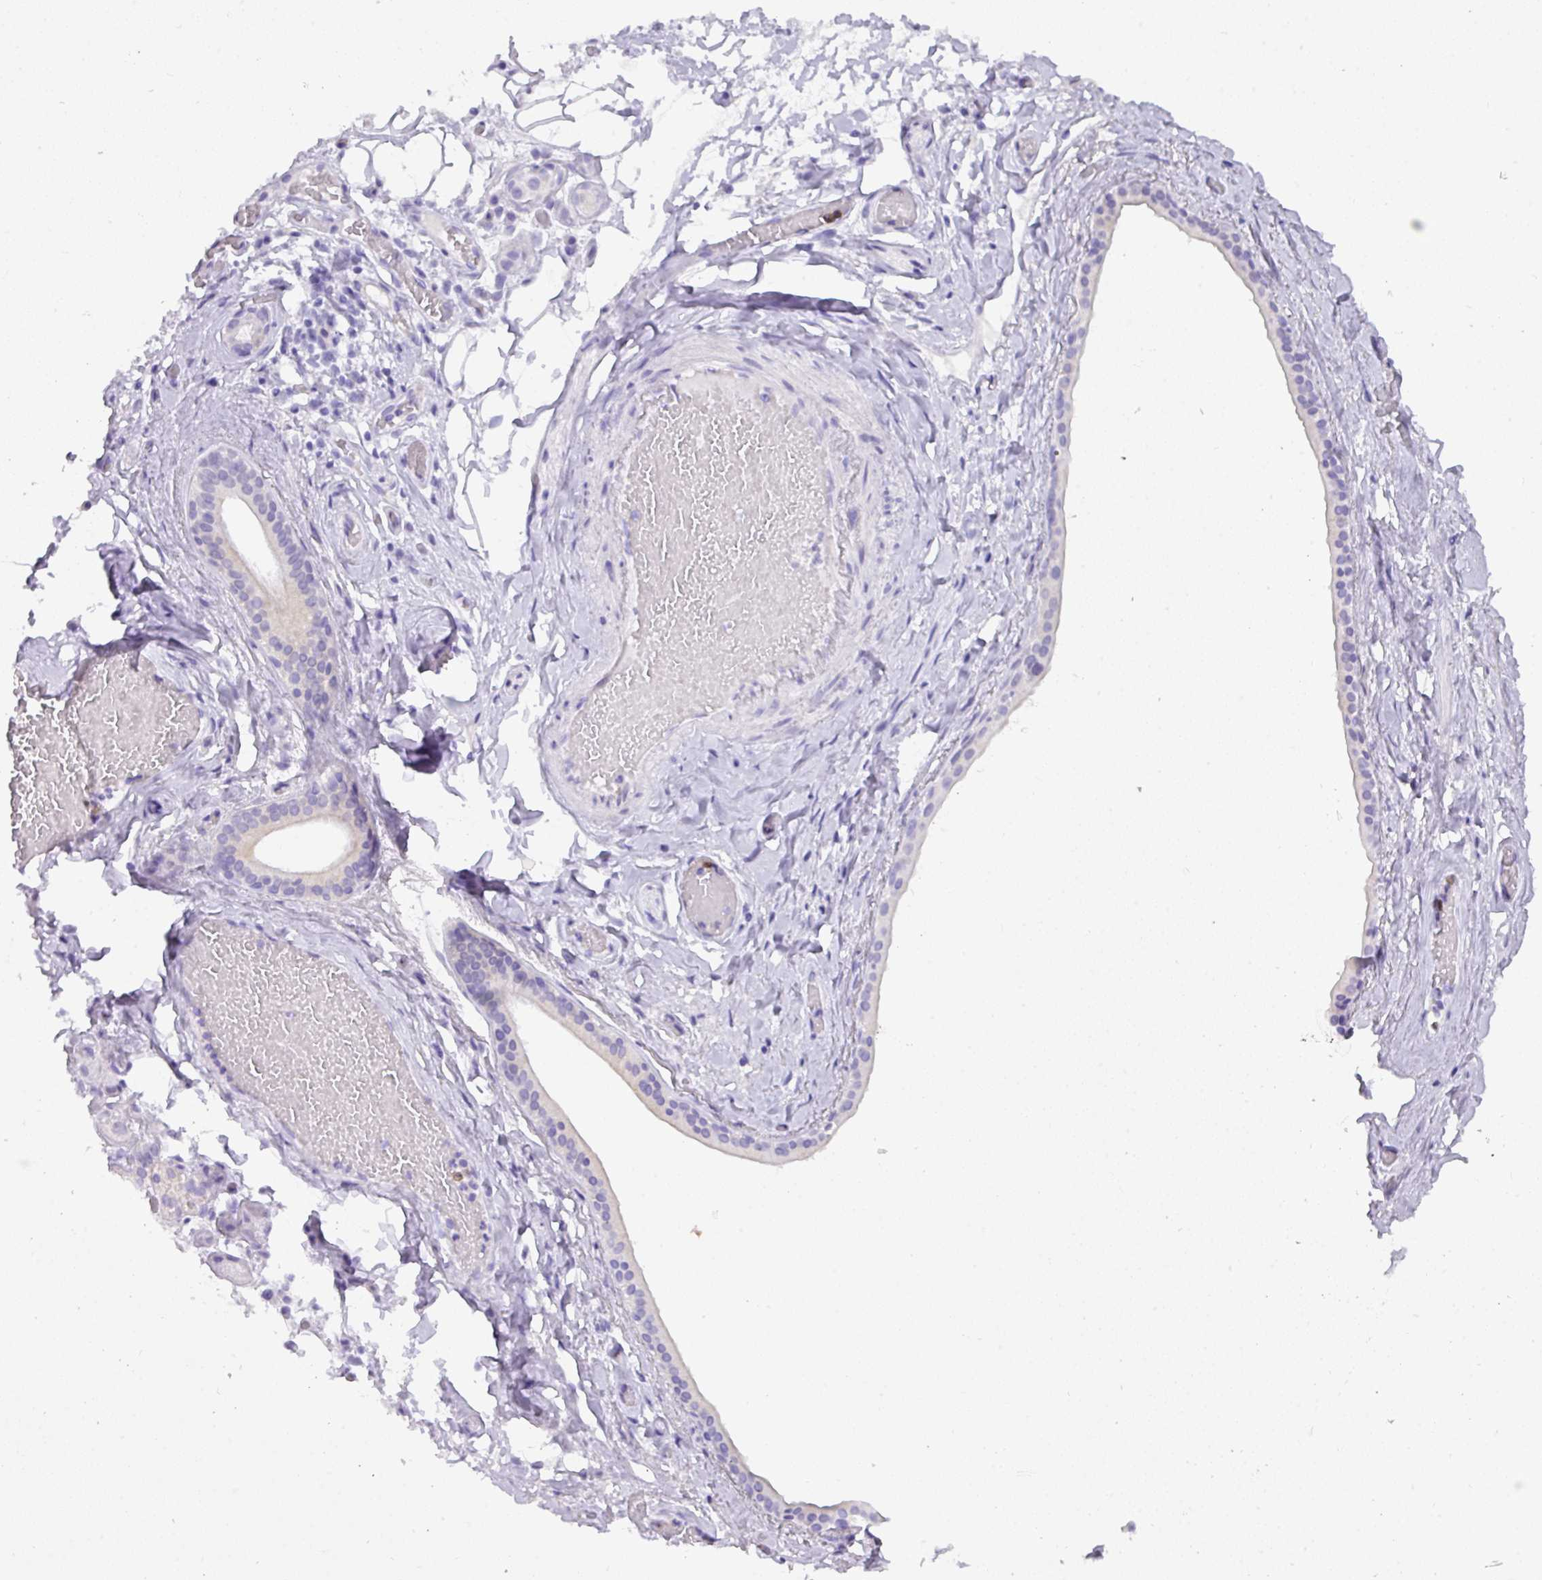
{"staining": {"intensity": "negative", "quantity": "none", "location": "none"}, "tissue": "salivary gland", "cell_type": "Glandular cells", "image_type": "normal", "snomed": [{"axis": "morphology", "description": "Normal tissue, NOS"}, {"axis": "topography", "description": "Salivary gland"}], "caption": "The immunohistochemistry (IHC) image has no significant staining in glandular cells of salivary gland. (Brightfield microscopy of DAB (3,3'-diaminobenzidine) immunohistochemistry (IHC) at high magnification).", "gene": "MRM2", "patient": {"sex": "male", "age": 82}}